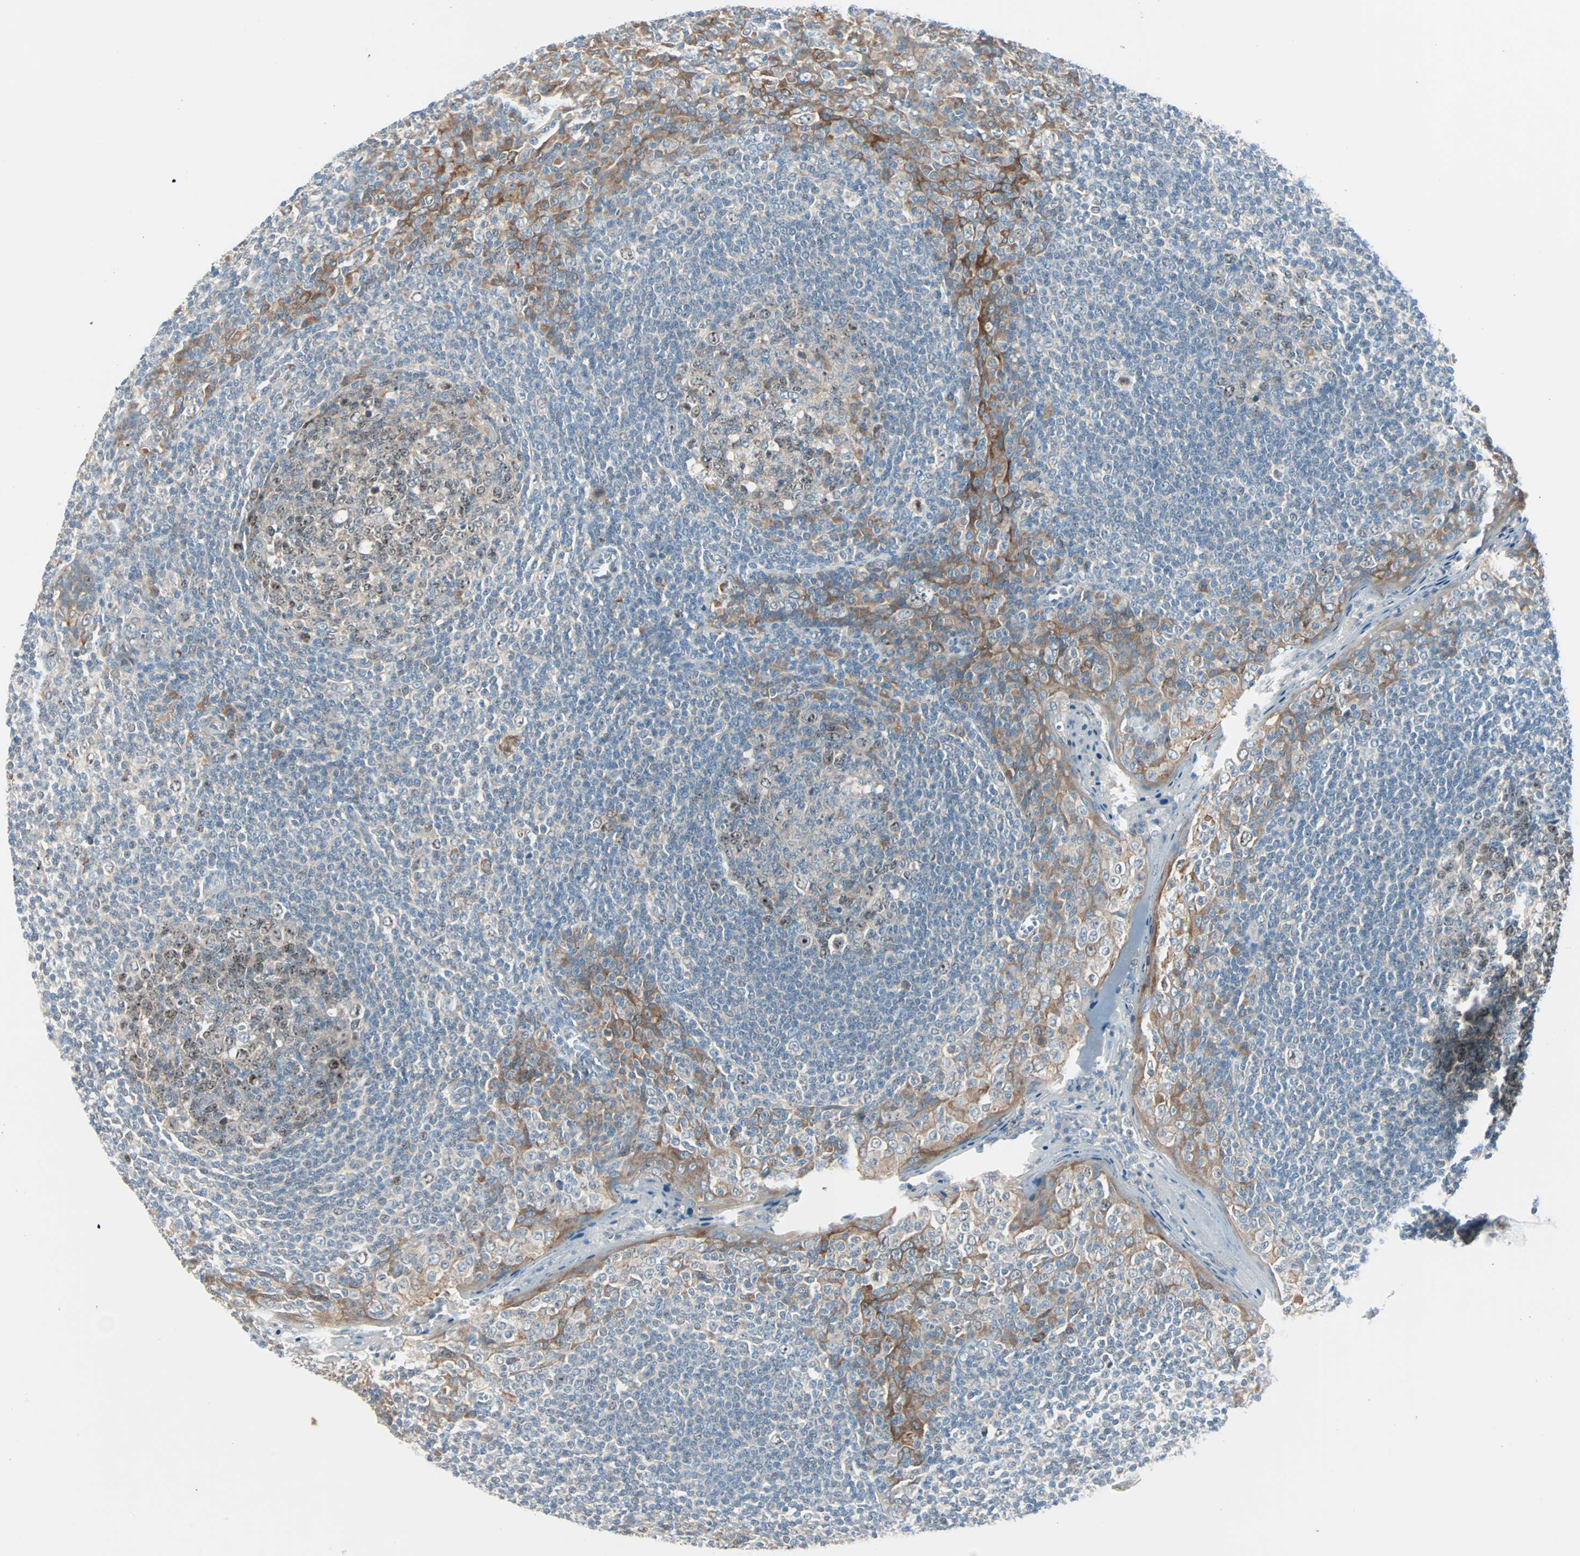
{"staining": {"intensity": "weak", "quantity": "<25%", "location": "cytoplasmic/membranous"}, "tissue": "tonsil", "cell_type": "Germinal center cells", "image_type": "normal", "snomed": [{"axis": "morphology", "description": "Normal tissue, NOS"}, {"axis": "topography", "description": "Tonsil"}], "caption": "High power microscopy photomicrograph of an immunohistochemistry image of benign tonsil, revealing no significant expression in germinal center cells.", "gene": "SMIM8", "patient": {"sex": "male", "age": 31}}